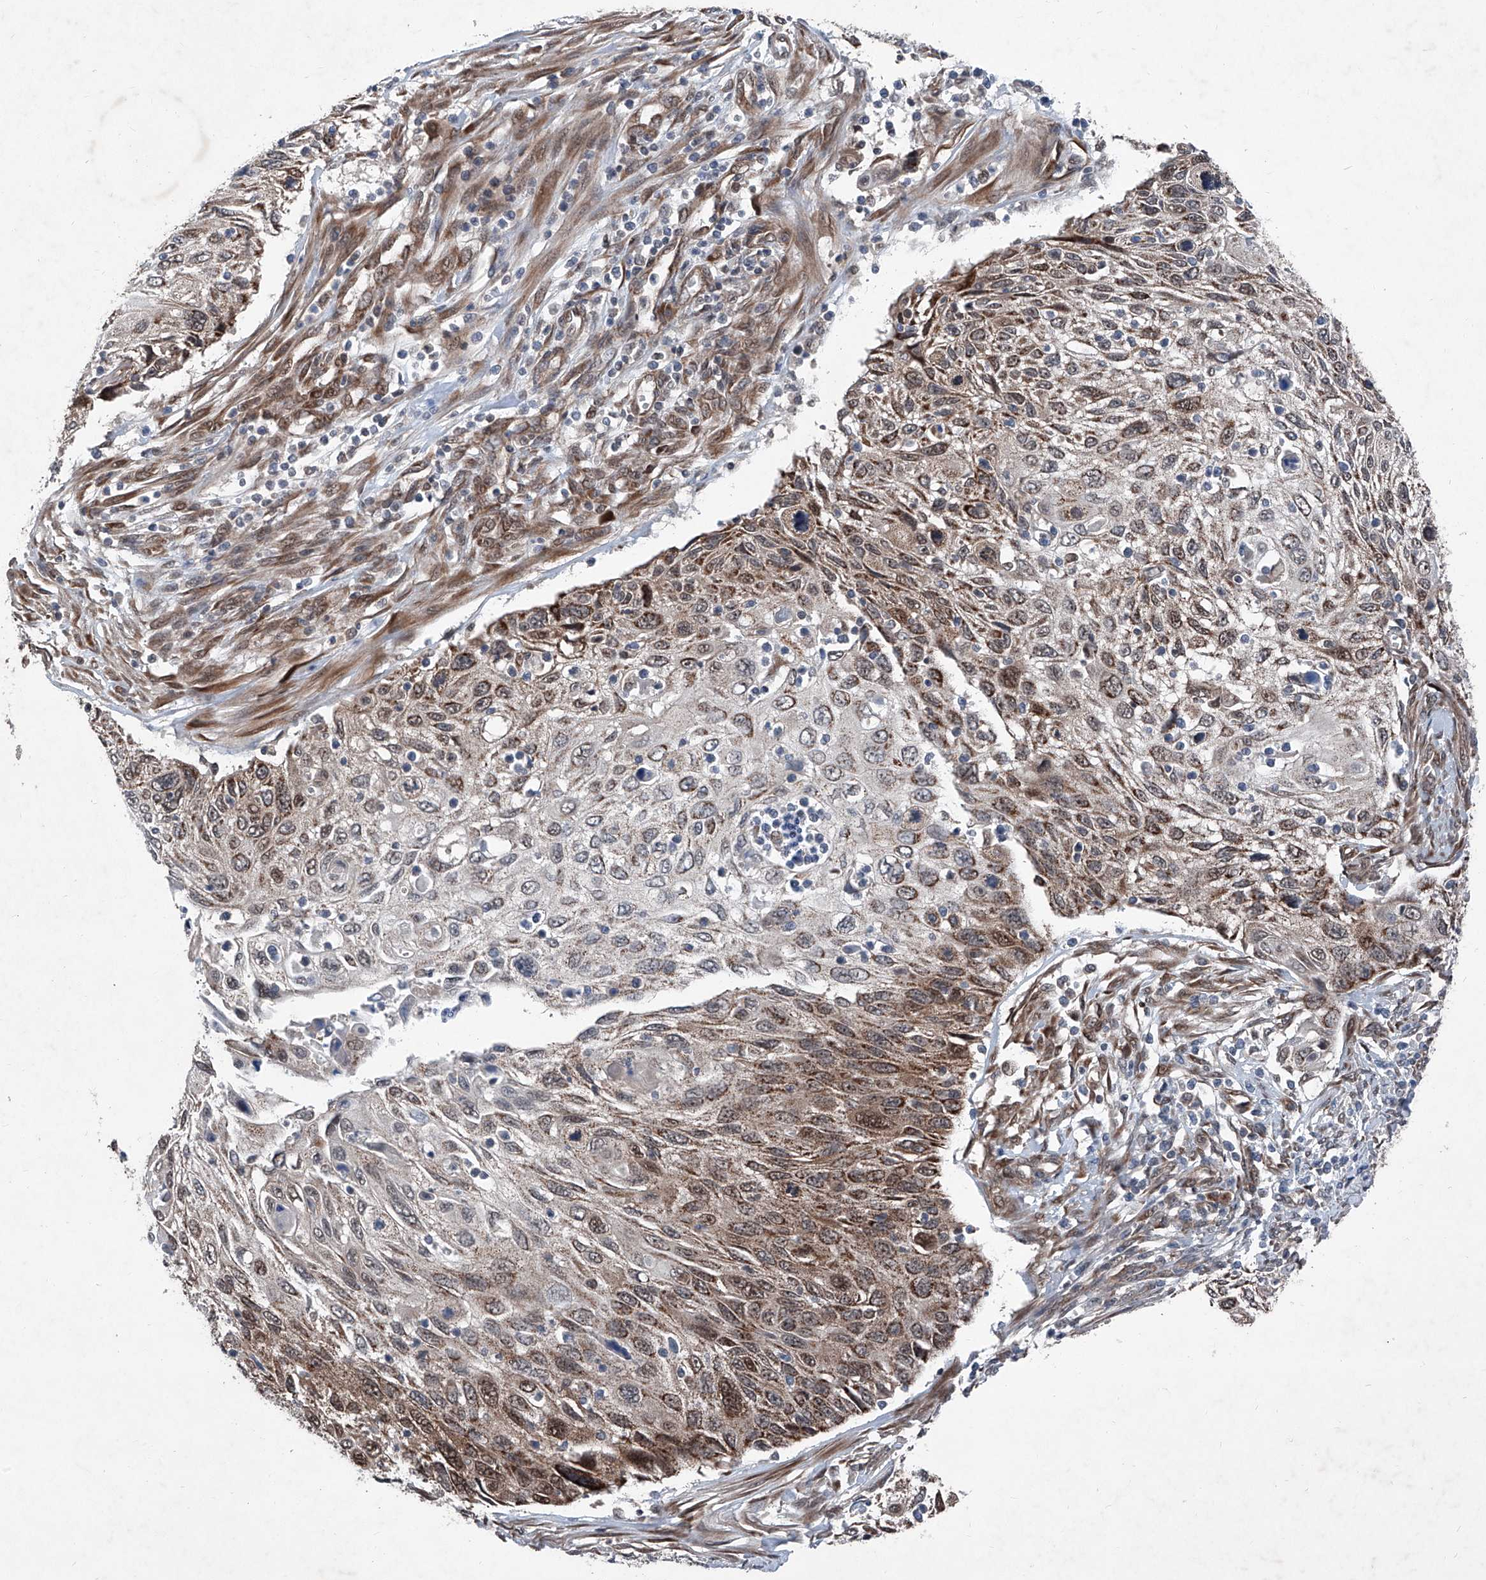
{"staining": {"intensity": "strong", "quantity": "25%-75%", "location": "cytoplasmic/membranous"}, "tissue": "cervical cancer", "cell_type": "Tumor cells", "image_type": "cancer", "snomed": [{"axis": "morphology", "description": "Squamous cell carcinoma, NOS"}, {"axis": "topography", "description": "Cervix"}], "caption": "Immunohistochemistry micrograph of neoplastic tissue: human cervical squamous cell carcinoma stained using immunohistochemistry (IHC) displays high levels of strong protein expression localized specifically in the cytoplasmic/membranous of tumor cells, appearing as a cytoplasmic/membranous brown color.", "gene": "COA7", "patient": {"sex": "female", "age": 70}}